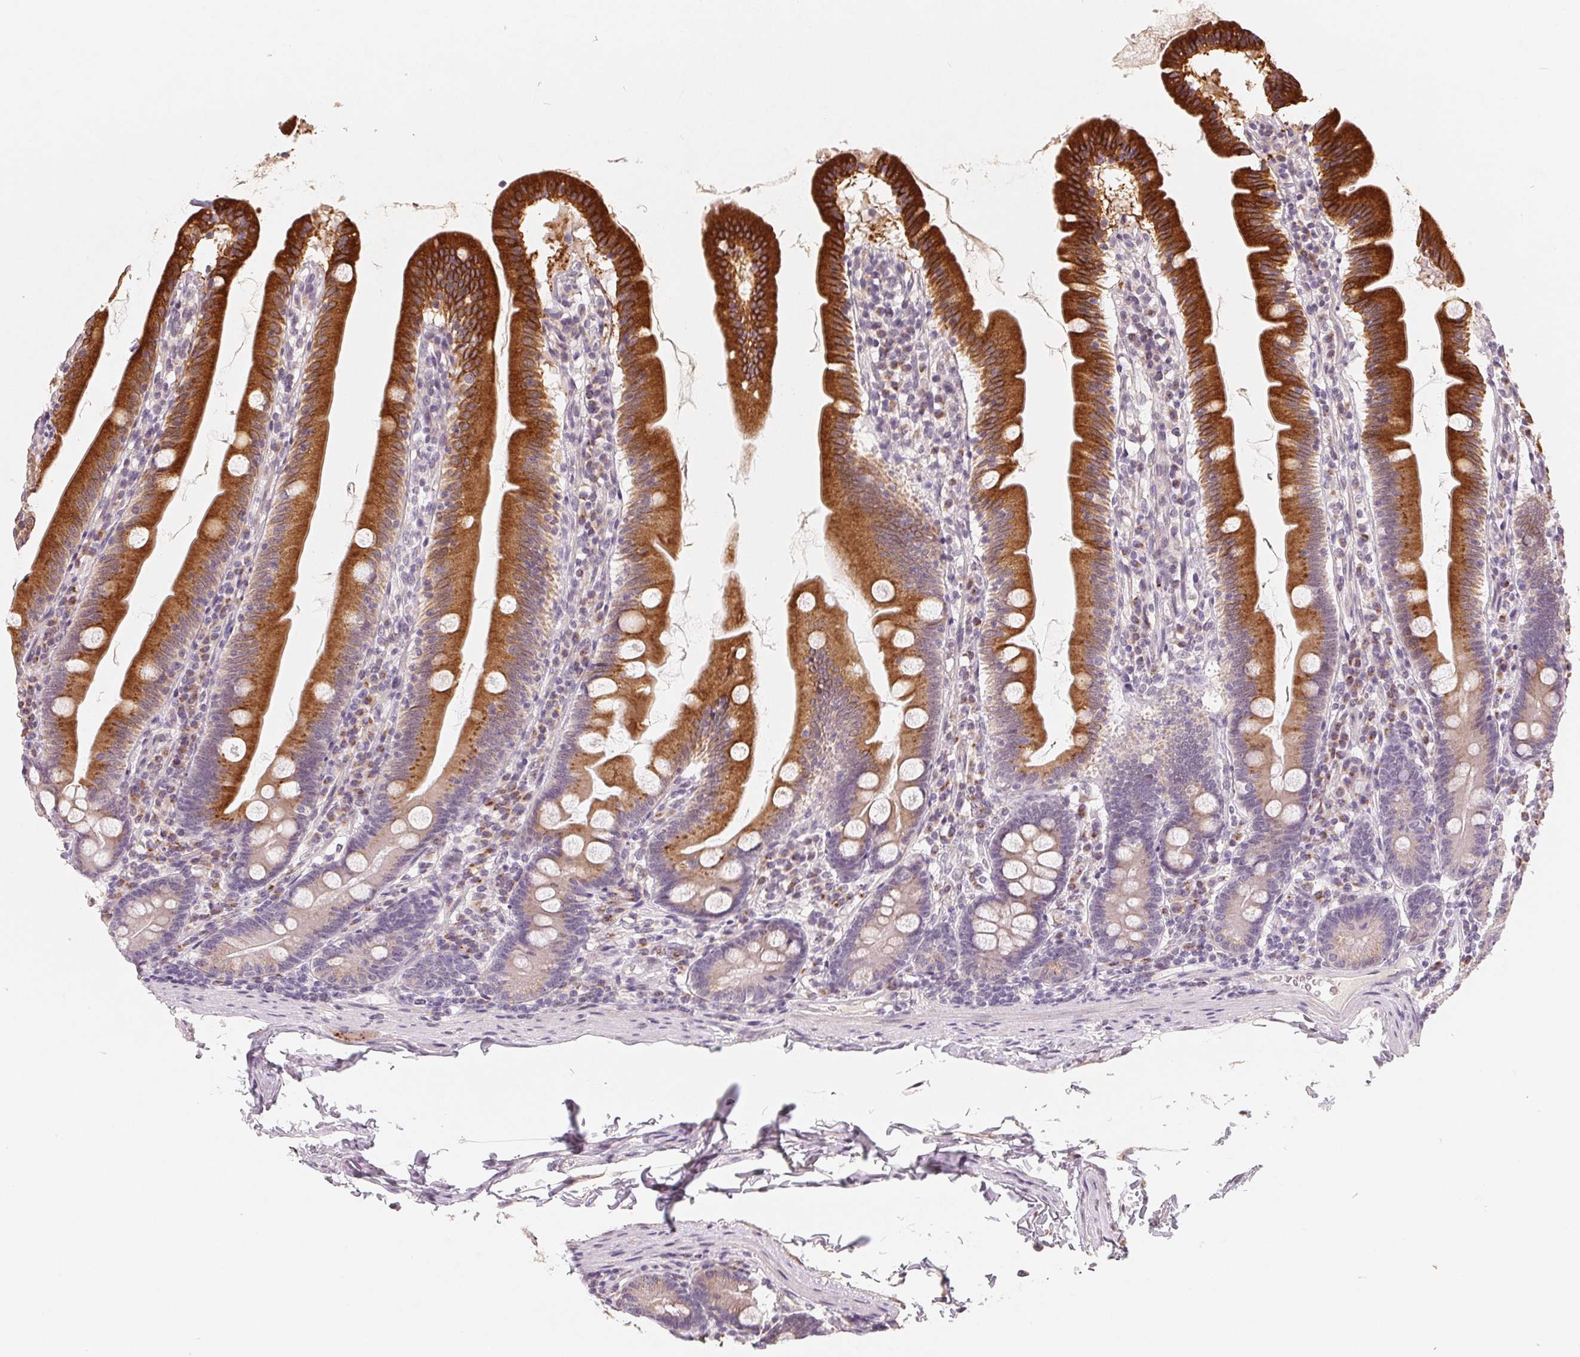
{"staining": {"intensity": "strong", "quantity": ">75%", "location": "cytoplasmic/membranous"}, "tissue": "duodenum", "cell_type": "Glandular cells", "image_type": "normal", "snomed": [{"axis": "morphology", "description": "Normal tissue, NOS"}, {"axis": "topography", "description": "Duodenum"}], "caption": "Strong cytoplasmic/membranous positivity is present in about >75% of glandular cells in benign duodenum.", "gene": "TMSB15B", "patient": {"sex": "female", "age": 67}}